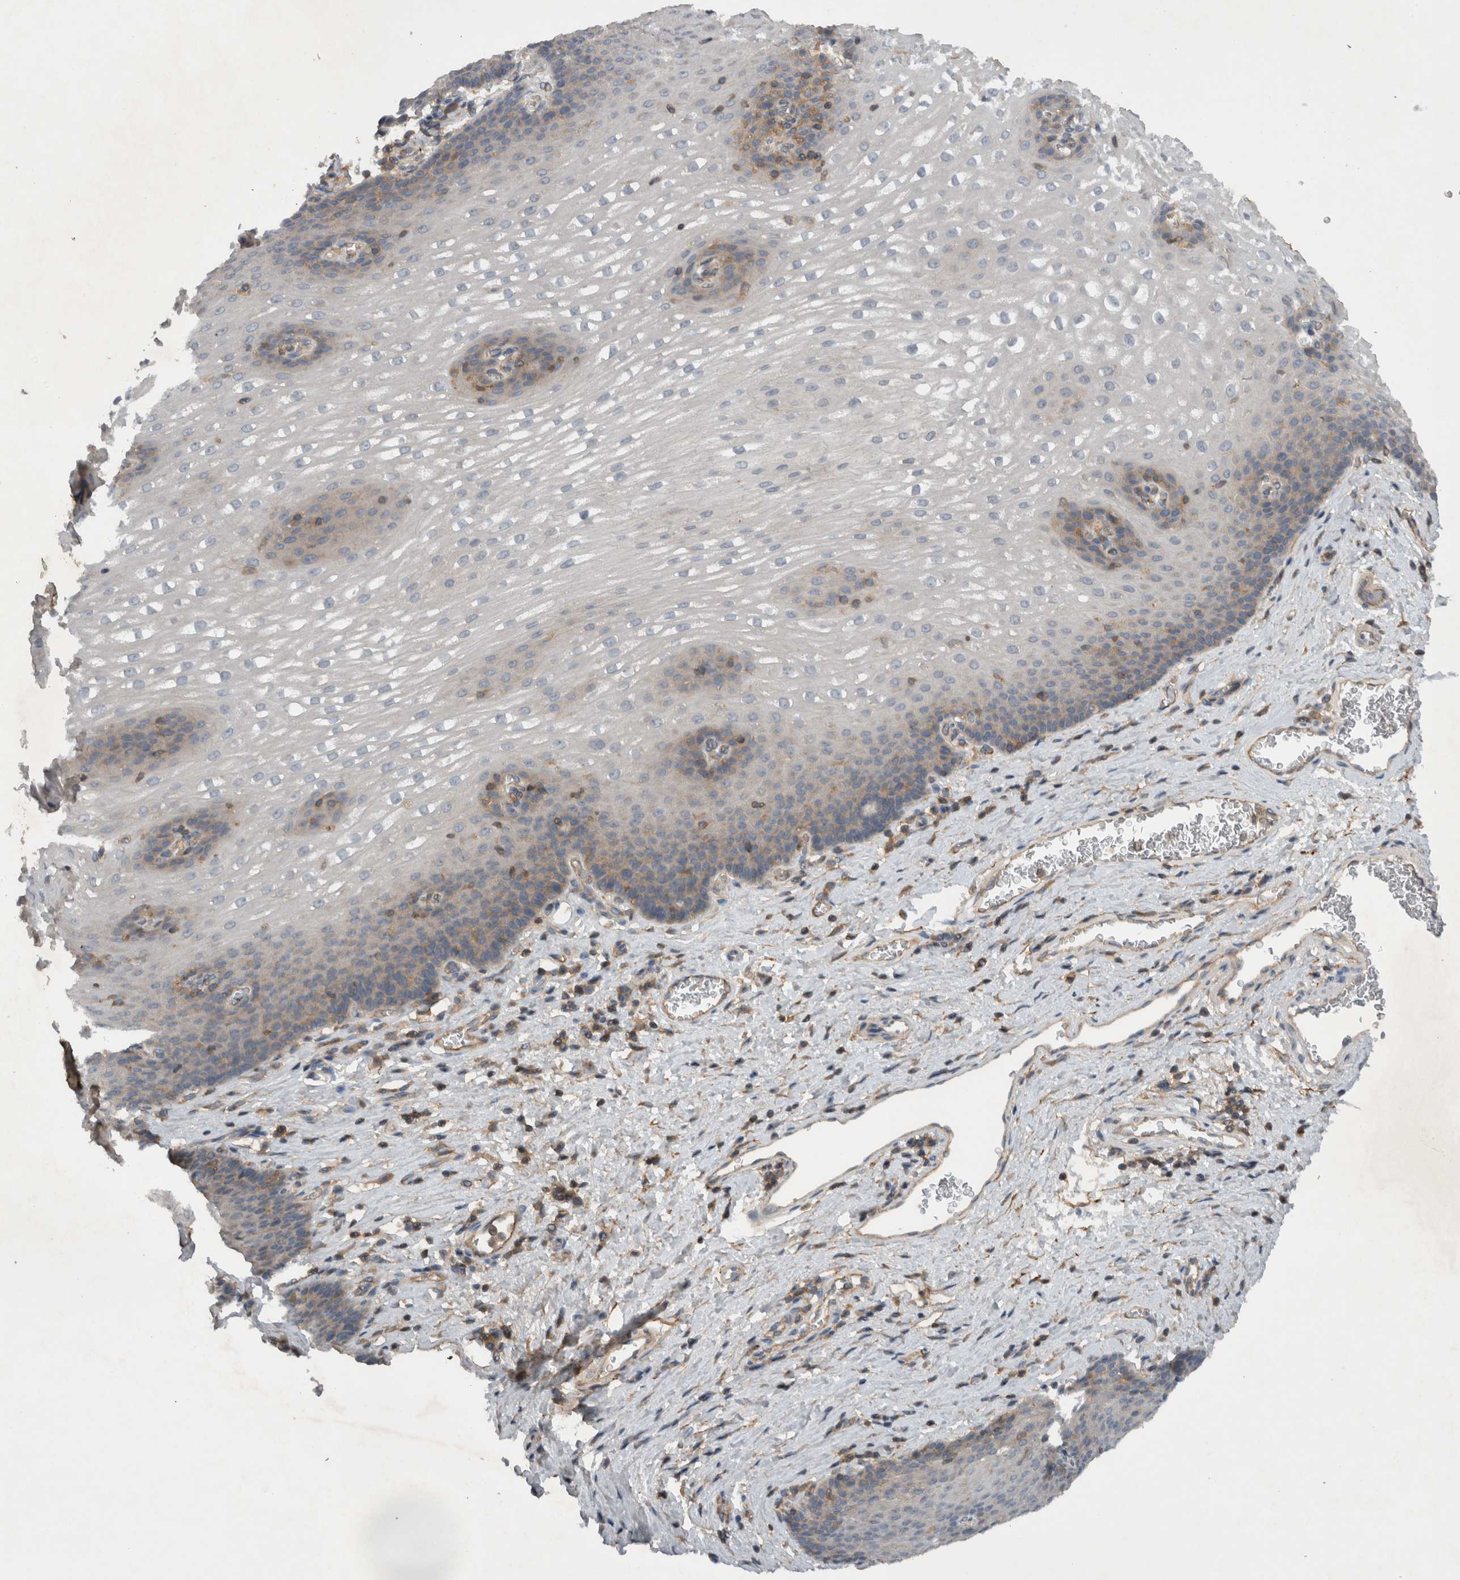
{"staining": {"intensity": "weak", "quantity": "<25%", "location": "cytoplasmic/membranous"}, "tissue": "esophagus", "cell_type": "Squamous epithelial cells", "image_type": "normal", "snomed": [{"axis": "morphology", "description": "Normal tissue, NOS"}, {"axis": "topography", "description": "Esophagus"}], "caption": "Immunohistochemistry micrograph of normal esophagus: esophagus stained with DAB shows no significant protein expression in squamous epithelial cells.", "gene": "SCARA5", "patient": {"sex": "male", "age": 48}}